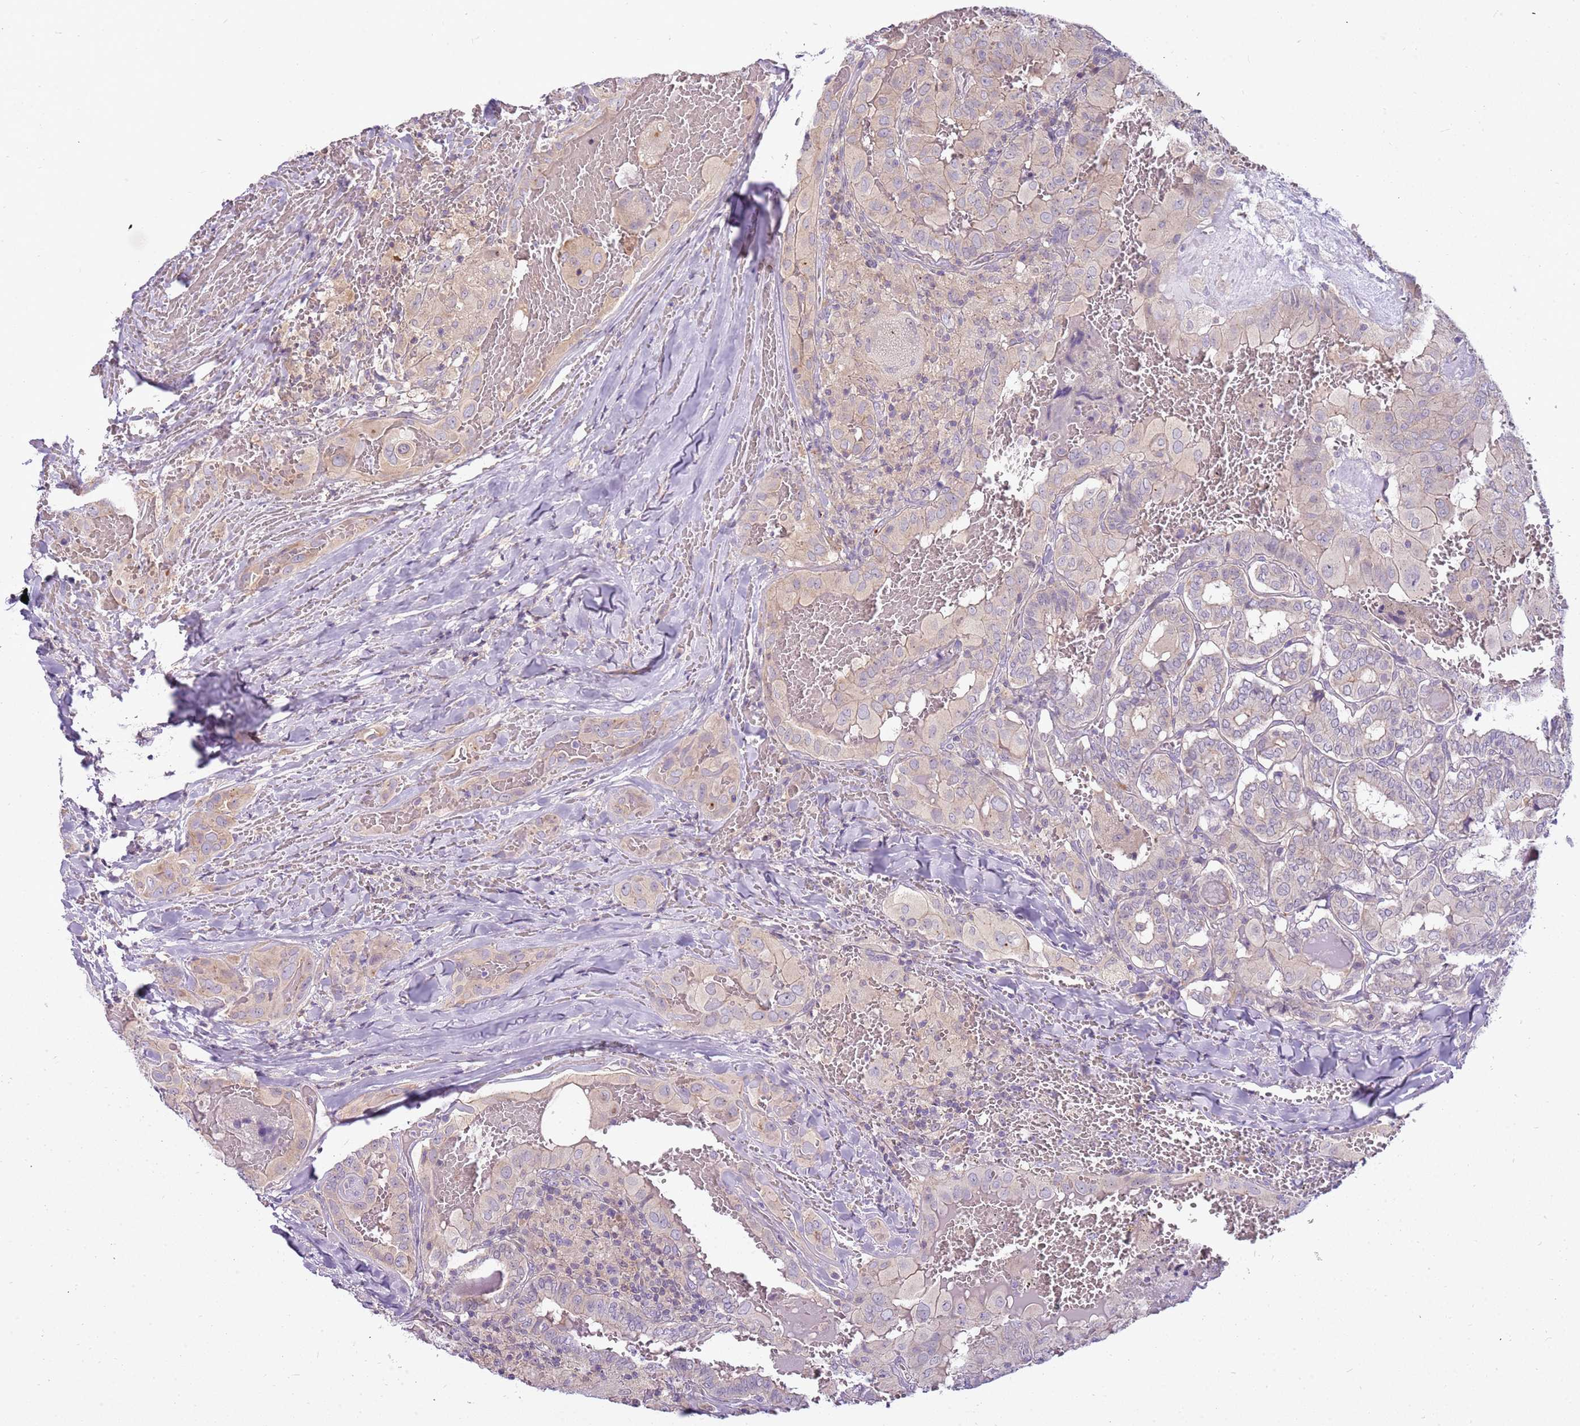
{"staining": {"intensity": "weak", "quantity": ">75%", "location": "cytoplasmic/membranous"}, "tissue": "thyroid cancer", "cell_type": "Tumor cells", "image_type": "cancer", "snomed": [{"axis": "morphology", "description": "Papillary adenocarcinoma, NOS"}, {"axis": "topography", "description": "Thyroid gland"}], "caption": "Immunohistochemical staining of human thyroid cancer displays low levels of weak cytoplasmic/membranous protein staining in about >75% of tumor cells. (Stains: DAB (3,3'-diaminobenzidine) in brown, nuclei in blue, Microscopy: brightfield microscopy at high magnification).", "gene": "CAPN7", "patient": {"sex": "female", "age": 72}}